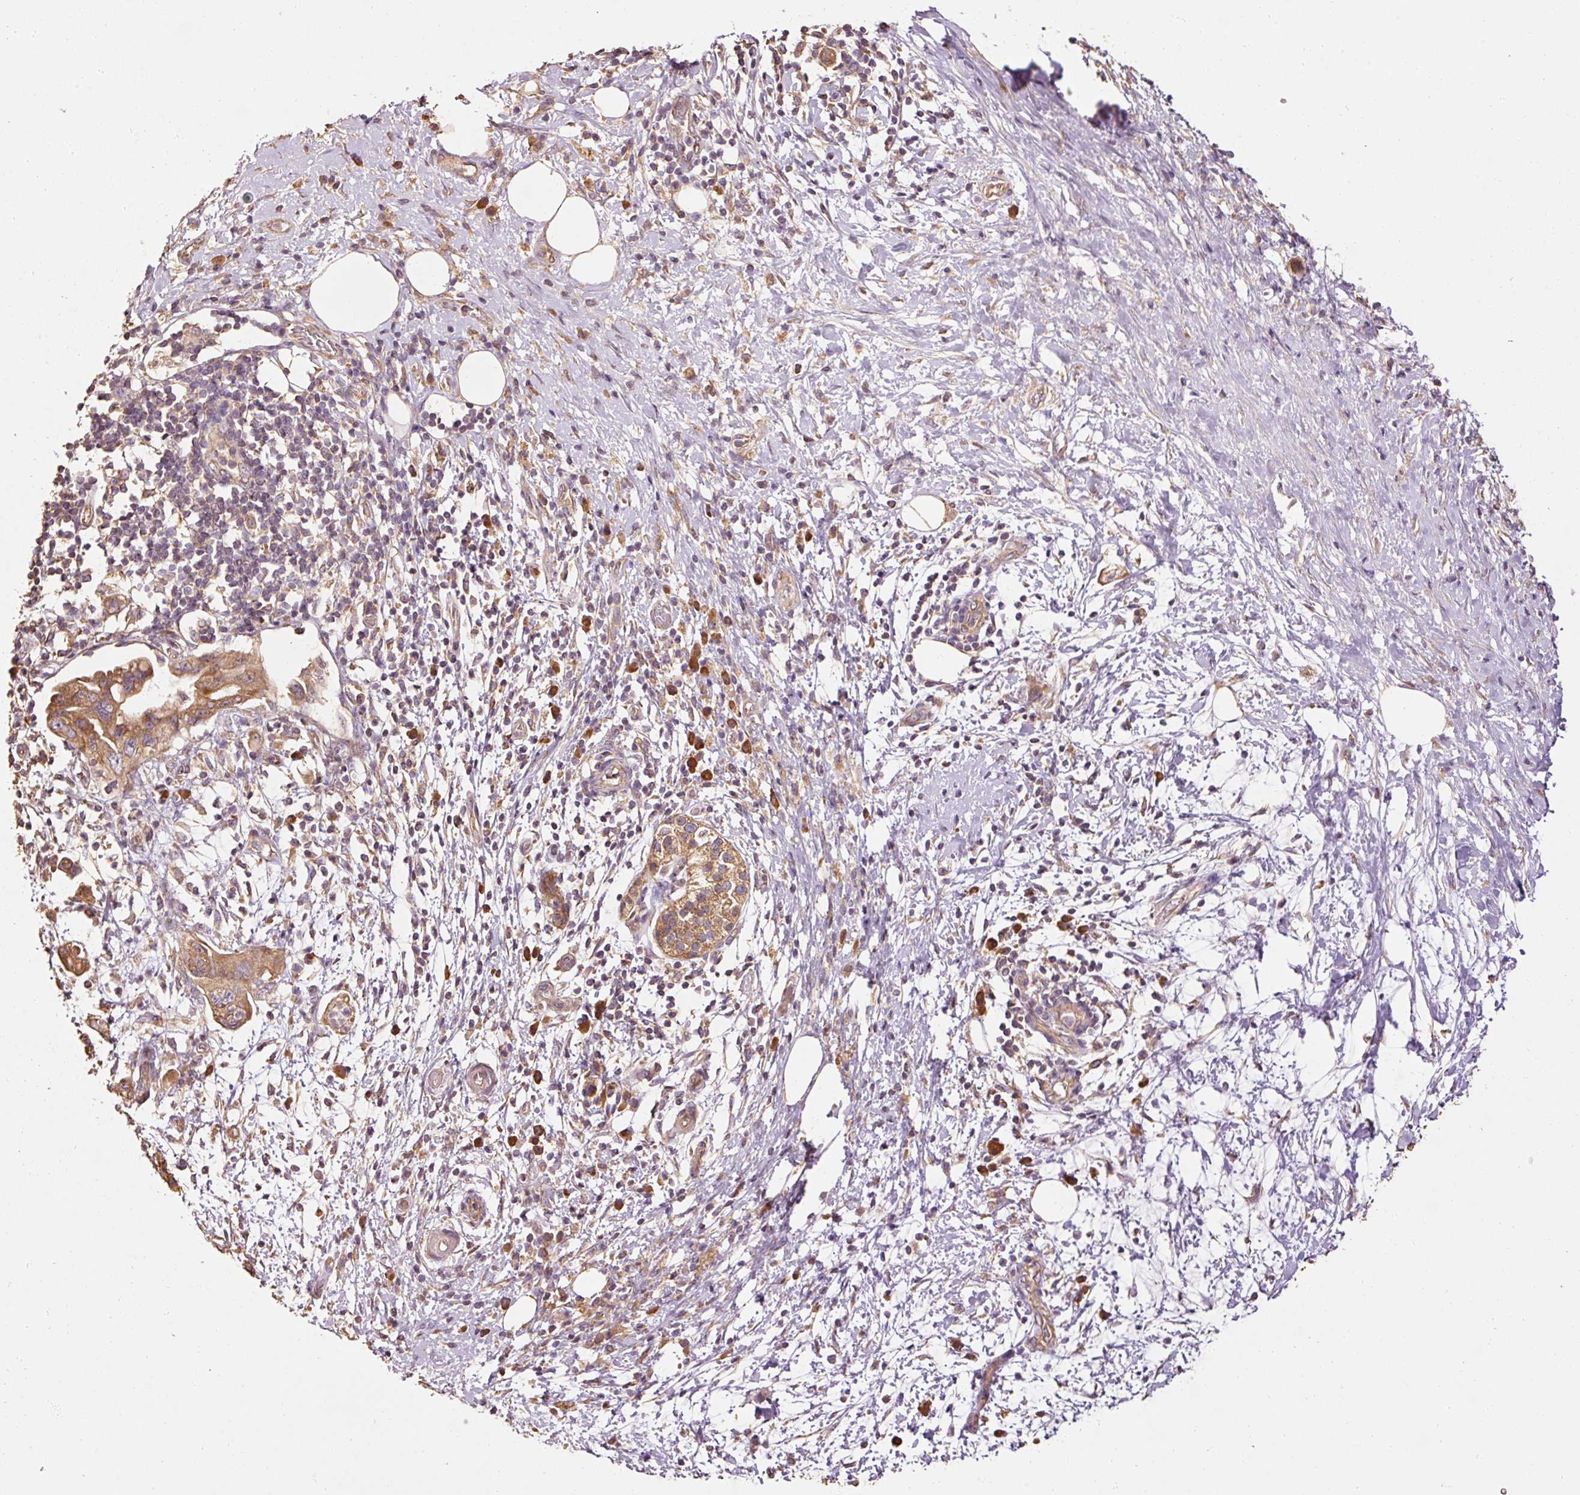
{"staining": {"intensity": "moderate", "quantity": ">75%", "location": "cytoplasmic/membranous"}, "tissue": "pancreatic cancer", "cell_type": "Tumor cells", "image_type": "cancer", "snomed": [{"axis": "morphology", "description": "Adenocarcinoma, NOS"}, {"axis": "topography", "description": "Pancreas"}], "caption": "Immunohistochemical staining of pancreatic cancer (adenocarcinoma) demonstrates moderate cytoplasmic/membranous protein staining in about >75% of tumor cells. (DAB IHC, brown staining for protein, blue staining for nuclei).", "gene": "EFHC1", "patient": {"sex": "female", "age": 73}}